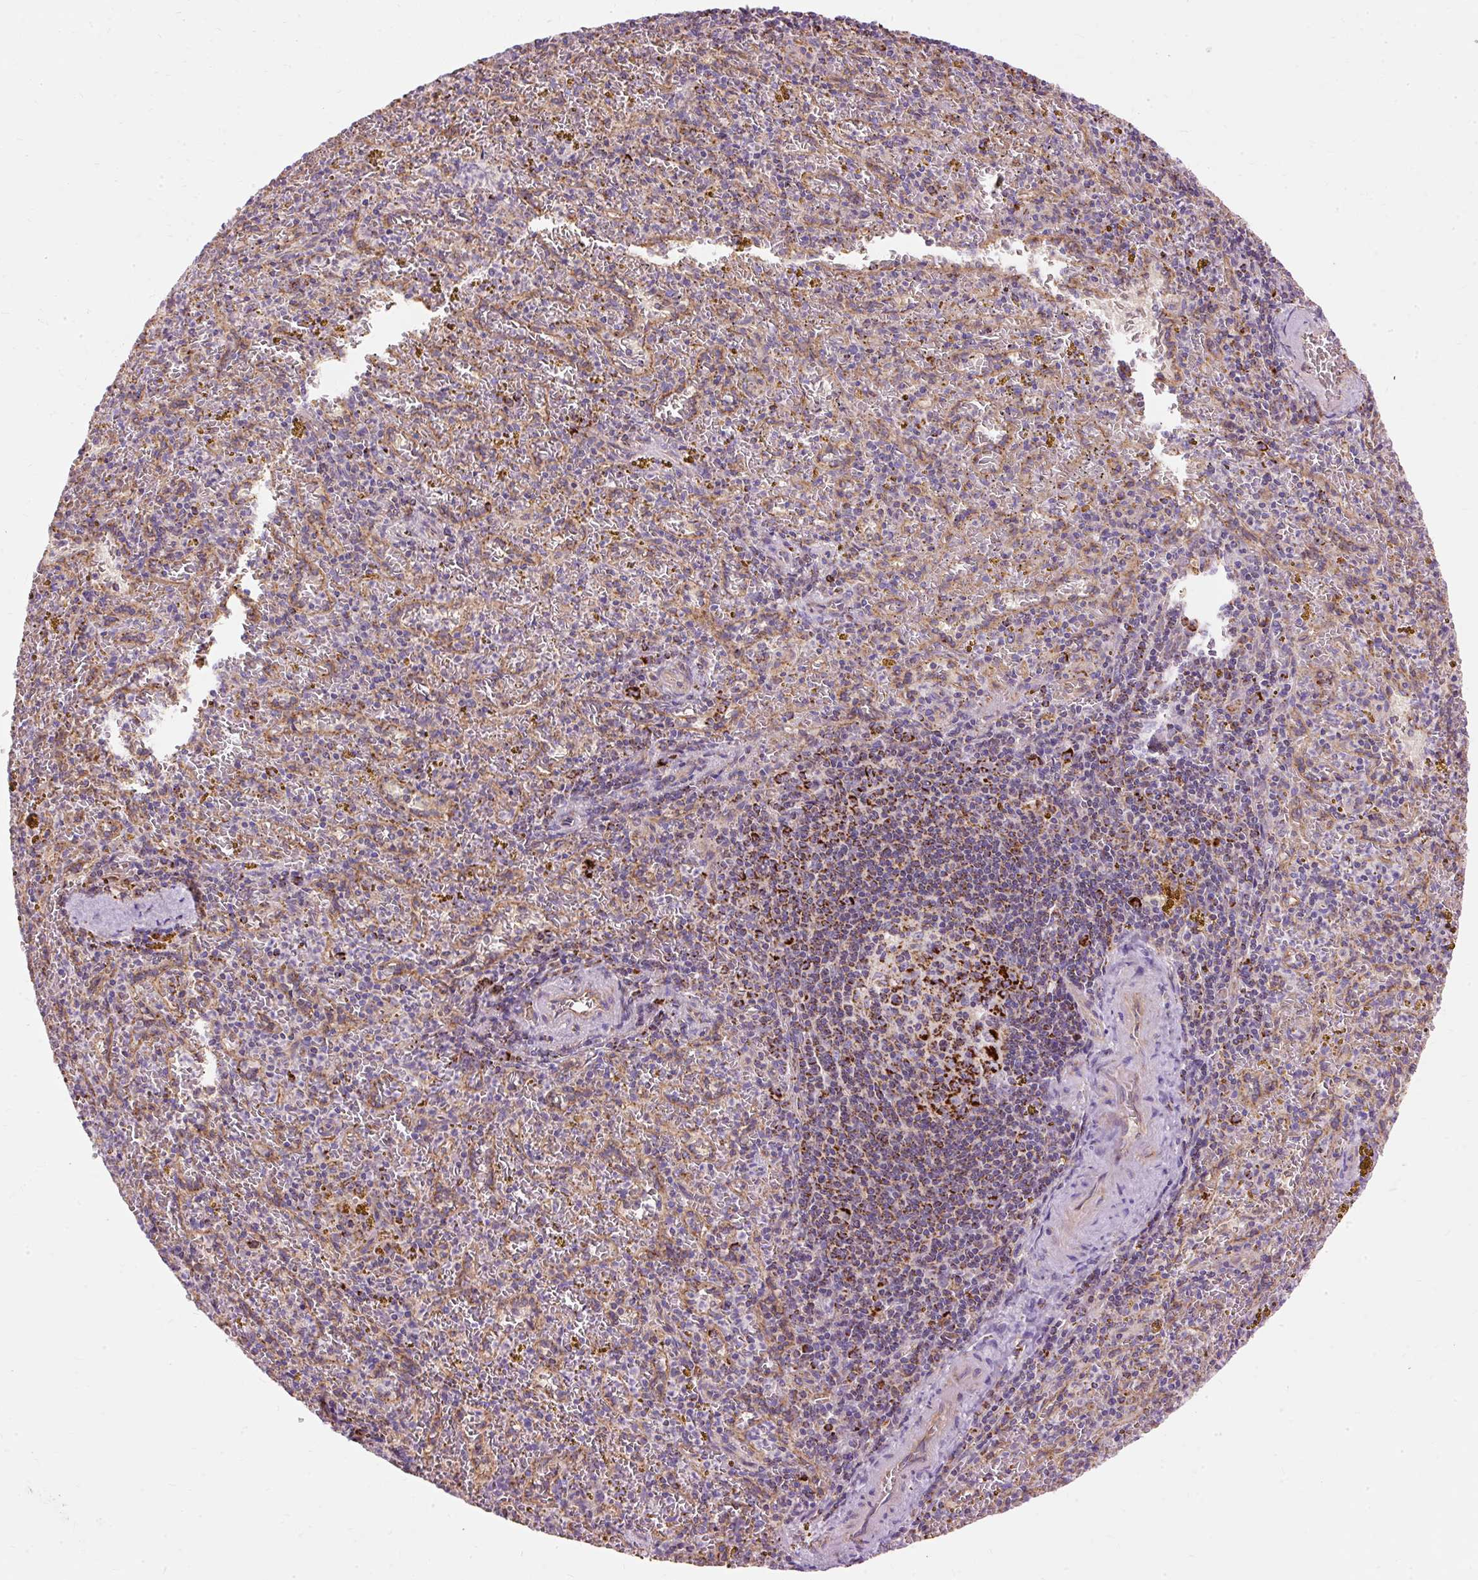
{"staining": {"intensity": "strong", "quantity": "<25%", "location": "cytoplasmic/membranous"}, "tissue": "spleen", "cell_type": "Cells in red pulp", "image_type": "normal", "snomed": [{"axis": "morphology", "description": "Normal tissue, NOS"}, {"axis": "topography", "description": "Spleen"}], "caption": "Immunohistochemistry photomicrograph of normal spleen: human spleen stained using IHC shows medium levels of strong protein expression localized specifically in the cytoplasmic/membranous of cells in red pulp, appearing as a cytoplasmic/membranous brown color.", "gene": "CEP290", "patient": {"sex": "male", "age": 57}}